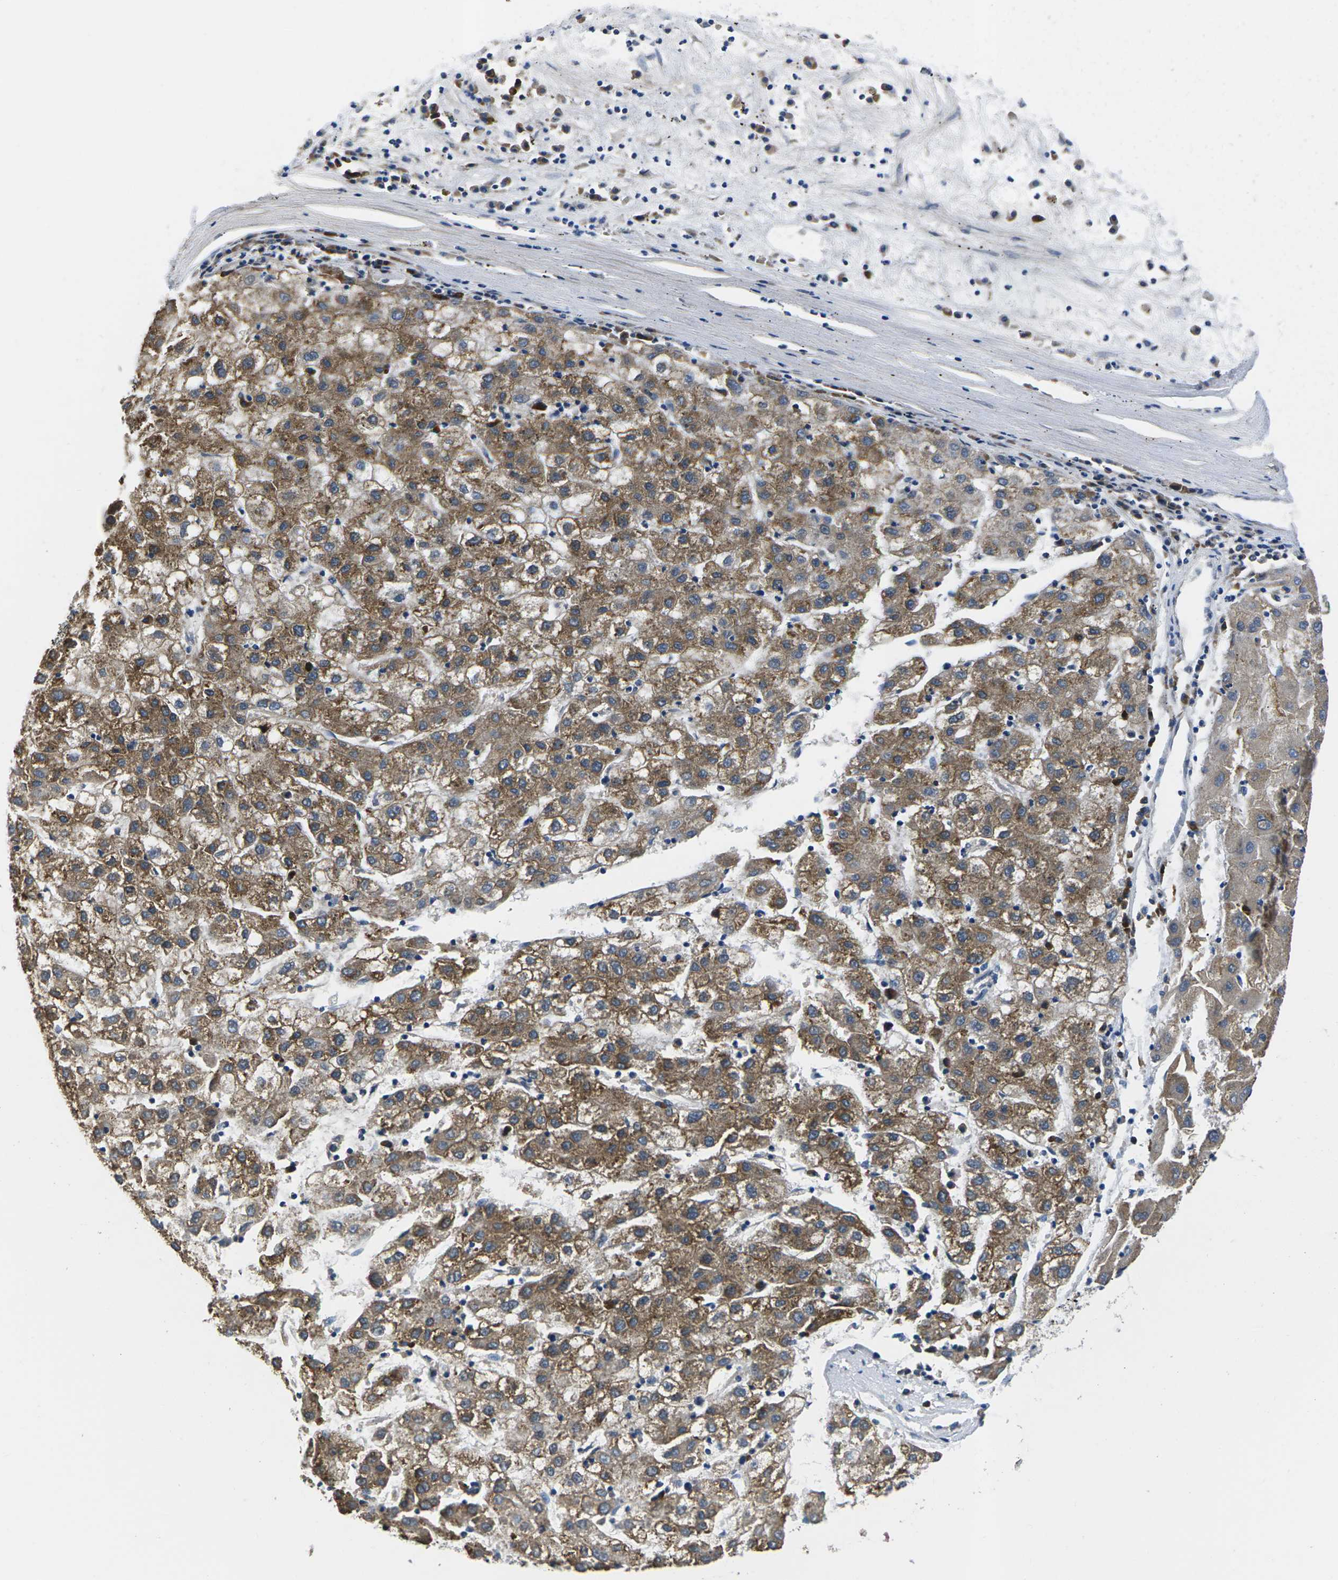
{"staining": {"intensity": "moderate", "quantity": ">75%", "location": "cytoplasmic/membranous"}, "tissue": "liver cancer", "cell_type": "Tumor cells", "image_type": "cancer", "snomed": [{"axis": "morphology", "description": "Carcinoma, Hepatocellular, NOS"}, {"axis": "topography", "description": "Liver"}], "caption": "Liver hepatocellular carcinoma stained with DAB (3,3'-diaminobenzidine) immunohistochemistry (IHC) displays medium levels of moderate cytoplasmic/membranous positivity in approximately >75% of tumor cells. (brown staining indicates protein expression, while blue staining denotes nuclei).", "gene": "PLCE1", "patient": {"sex": "male", "age": 72}}